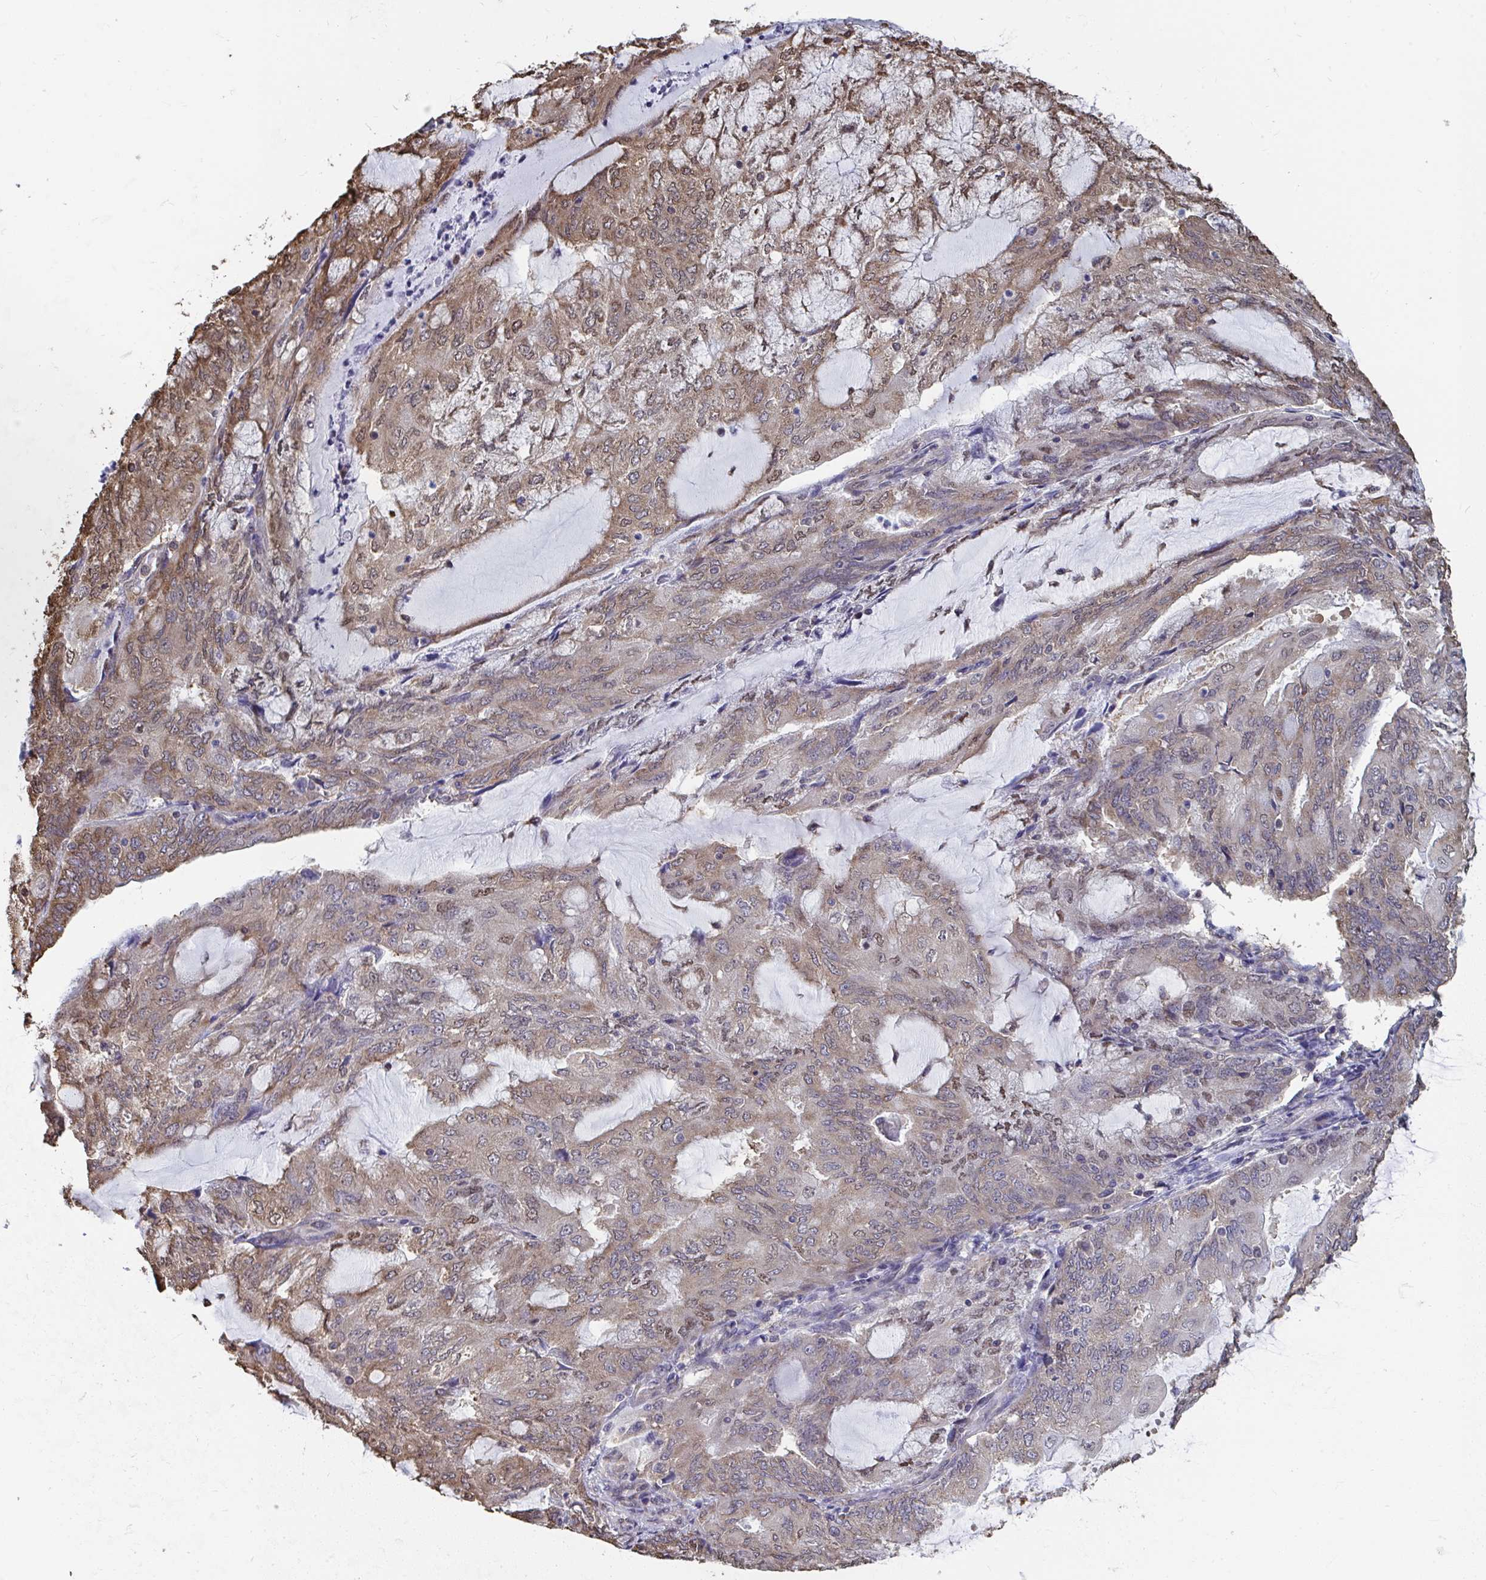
{"staining": {"intensity": "weak", "quantity": ">75%", "location": "cytoplasmic/membranous"}, "tissue": "endometrial cancer", "cell_type": "Tumor cells", "image_type": "cancer", "snomed": [{"axis": "morphology", "description": "Adenocarcinoma, NOS"}, {"axis": "topography", "description": "Endometrium"}], "caption": "High-power microscopy captured an immunohistochemistry (IHC) histopathology image of endometrial cancer, revealing weak cytoplasmic/membranous staining in approximately >75% of tumor cells.", "gene": "SYNCRIP", "patient": {"sex": "female", "age": 81}}